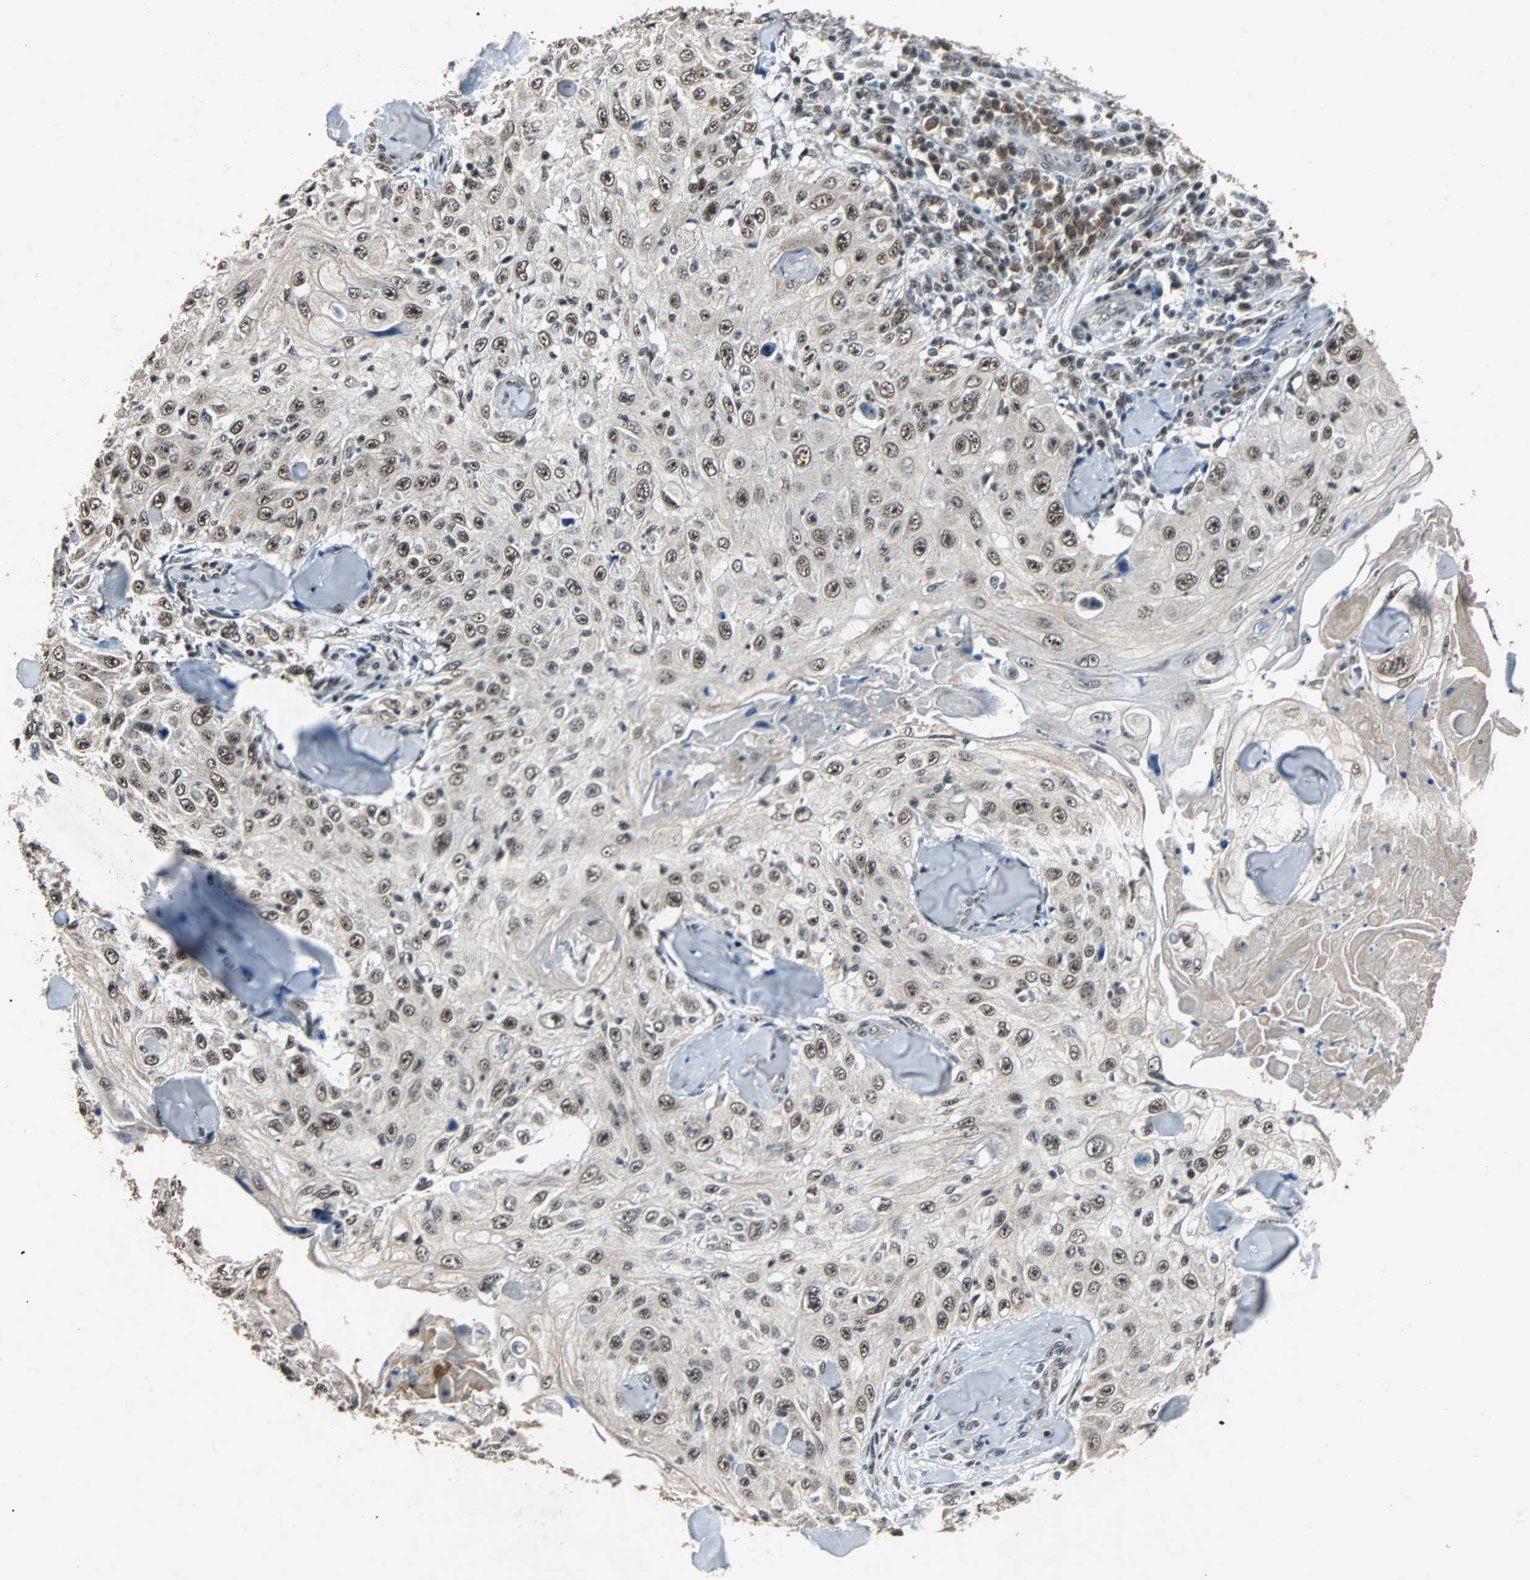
{"staining": {"intensity": "weak", "quantity": "25%-75%", "location": "nuclear"}, "tissue": "skin cancer", "cell_type": "Tumor cells", "image_type": "cancer", "snomed": [{"axis": "morphology", "description": "Squamous cell carcinoma, NOS"}, {"axis": "topography", "description": "Skin"}], "caption": "Immunohistochemical staining of squamous cell carcinoma (skin) demonstrates low levels of weak nuclear staining in approximately 25%-75% of tumor cells.", "gene": "USP28", "patient": {"sex": "male", "age": 86}}